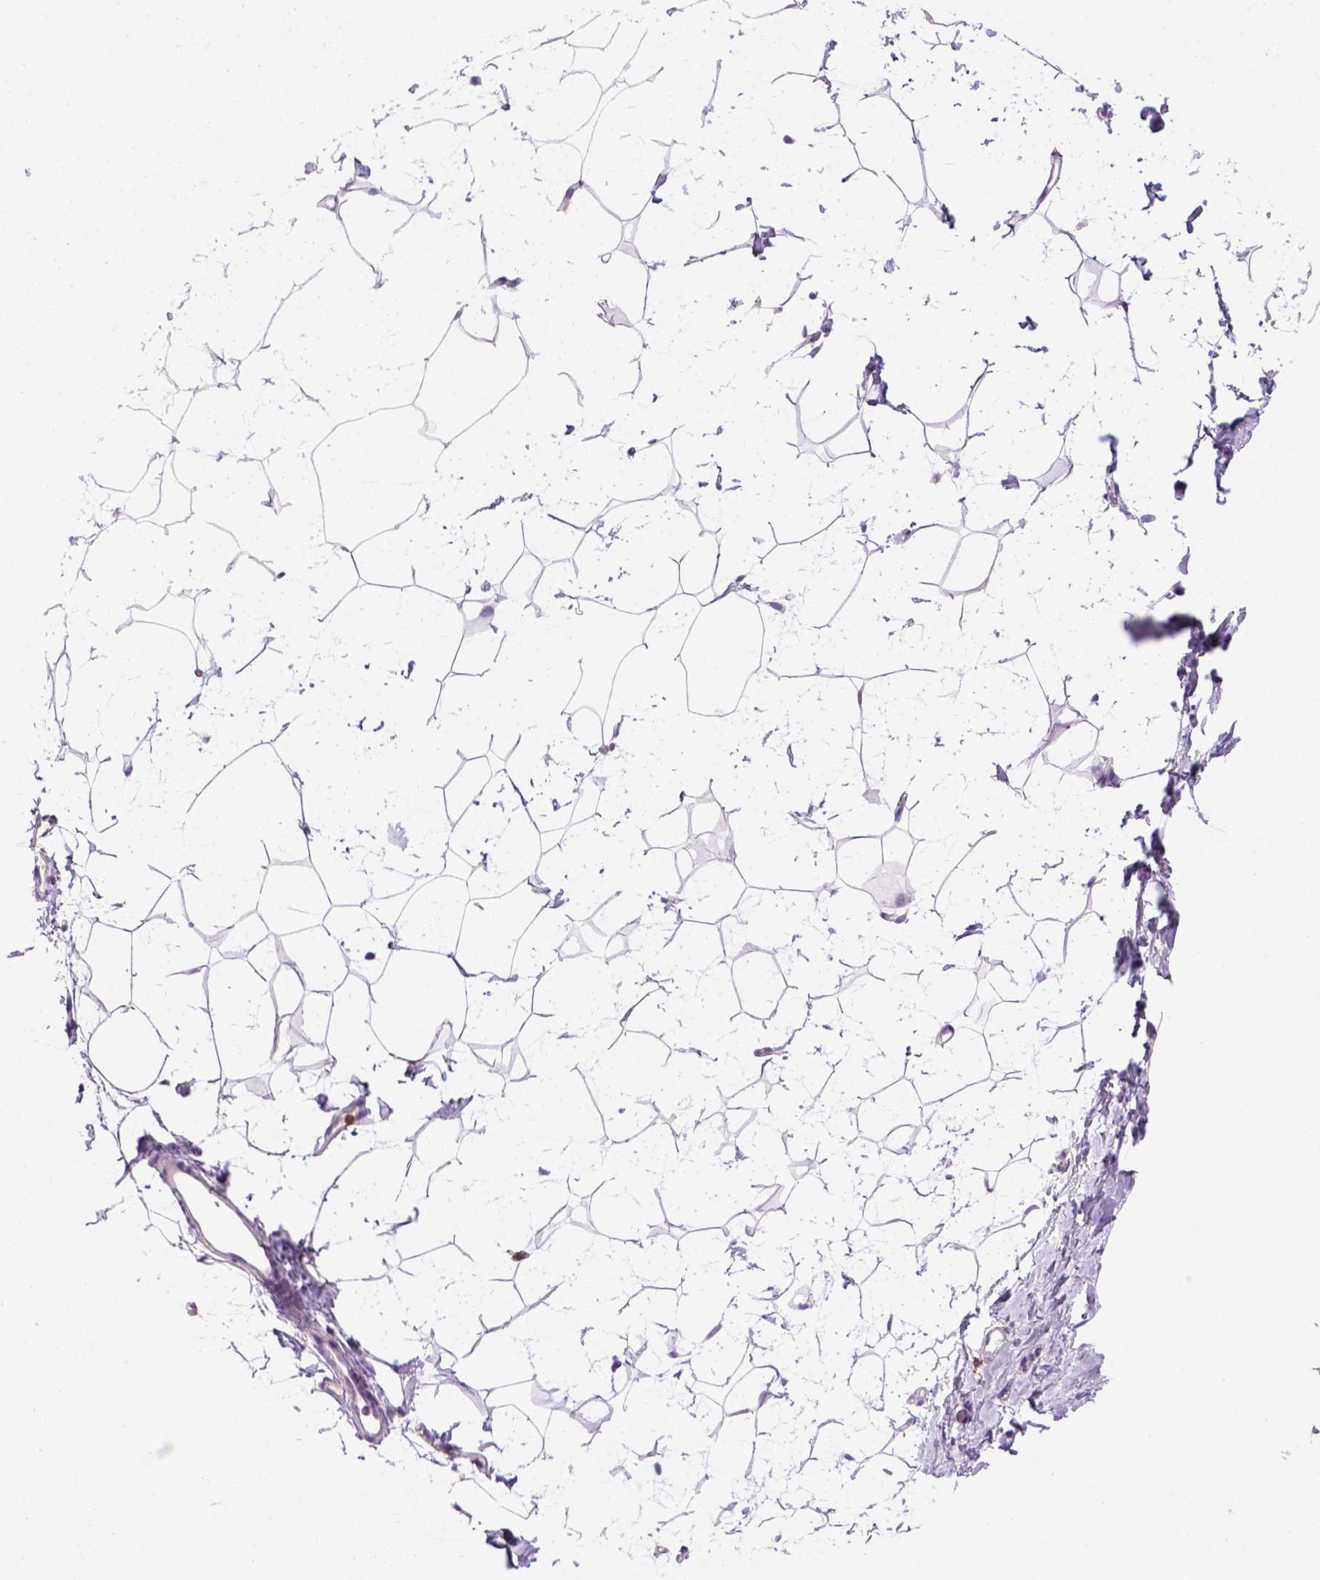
{"staining": {"intensity": "negative", "quantity": "none", "location": "none"}, "tissue": "breast", "cell_type": "Adipocytes", "image_type": "normal", "snomed": [{"axis": "morphology", "description": "Normal tissue, NOS"}, {"axis": "topography", "description": "Breast"}], "caption": "IHC photomicrograph of unremarkable human breast stained for a protein (brown), which shows no positivity in adipocytes.", "gene": "CD3E", "patient": {"sex": "female", "age": 32}}